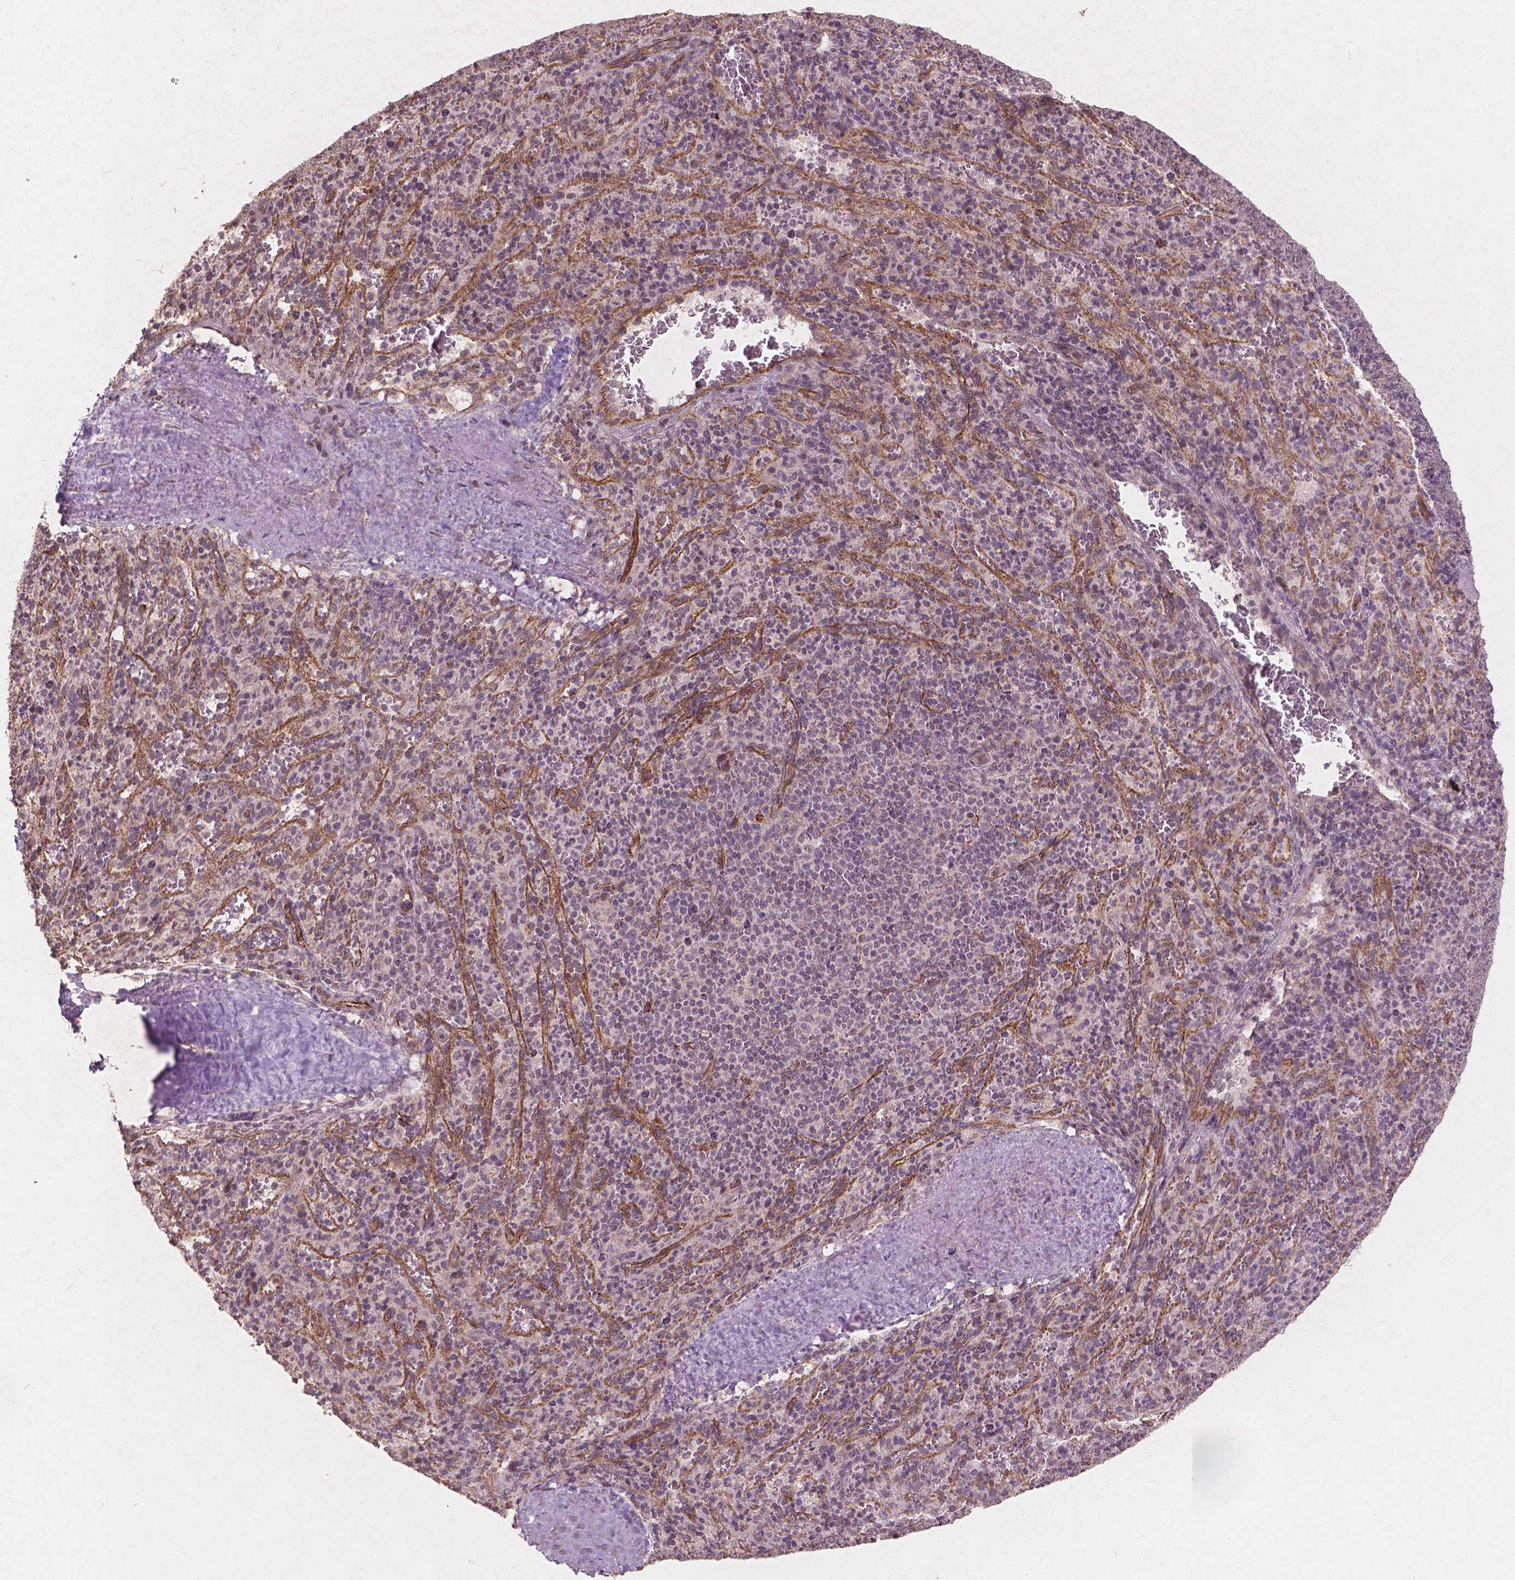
{"staining": {"intensity": "negative", "quantity": "none", "location": "none"}, "tissue": "spleen", "cell_type": "Cells in red pulp", "image_type": "normal", "snomed": [{"axis": "morphology", "description": "Normal tissue, NOS"}, {"axis": "topography", "description": "Spleen"}], "caption": "IHC micrograph of benign spleen: spleen stained with DAB exhibits no significant protein expression in cells in red pulp.", "gene": "SMAD2", "patient": {"sex": "male", "age": 57}}